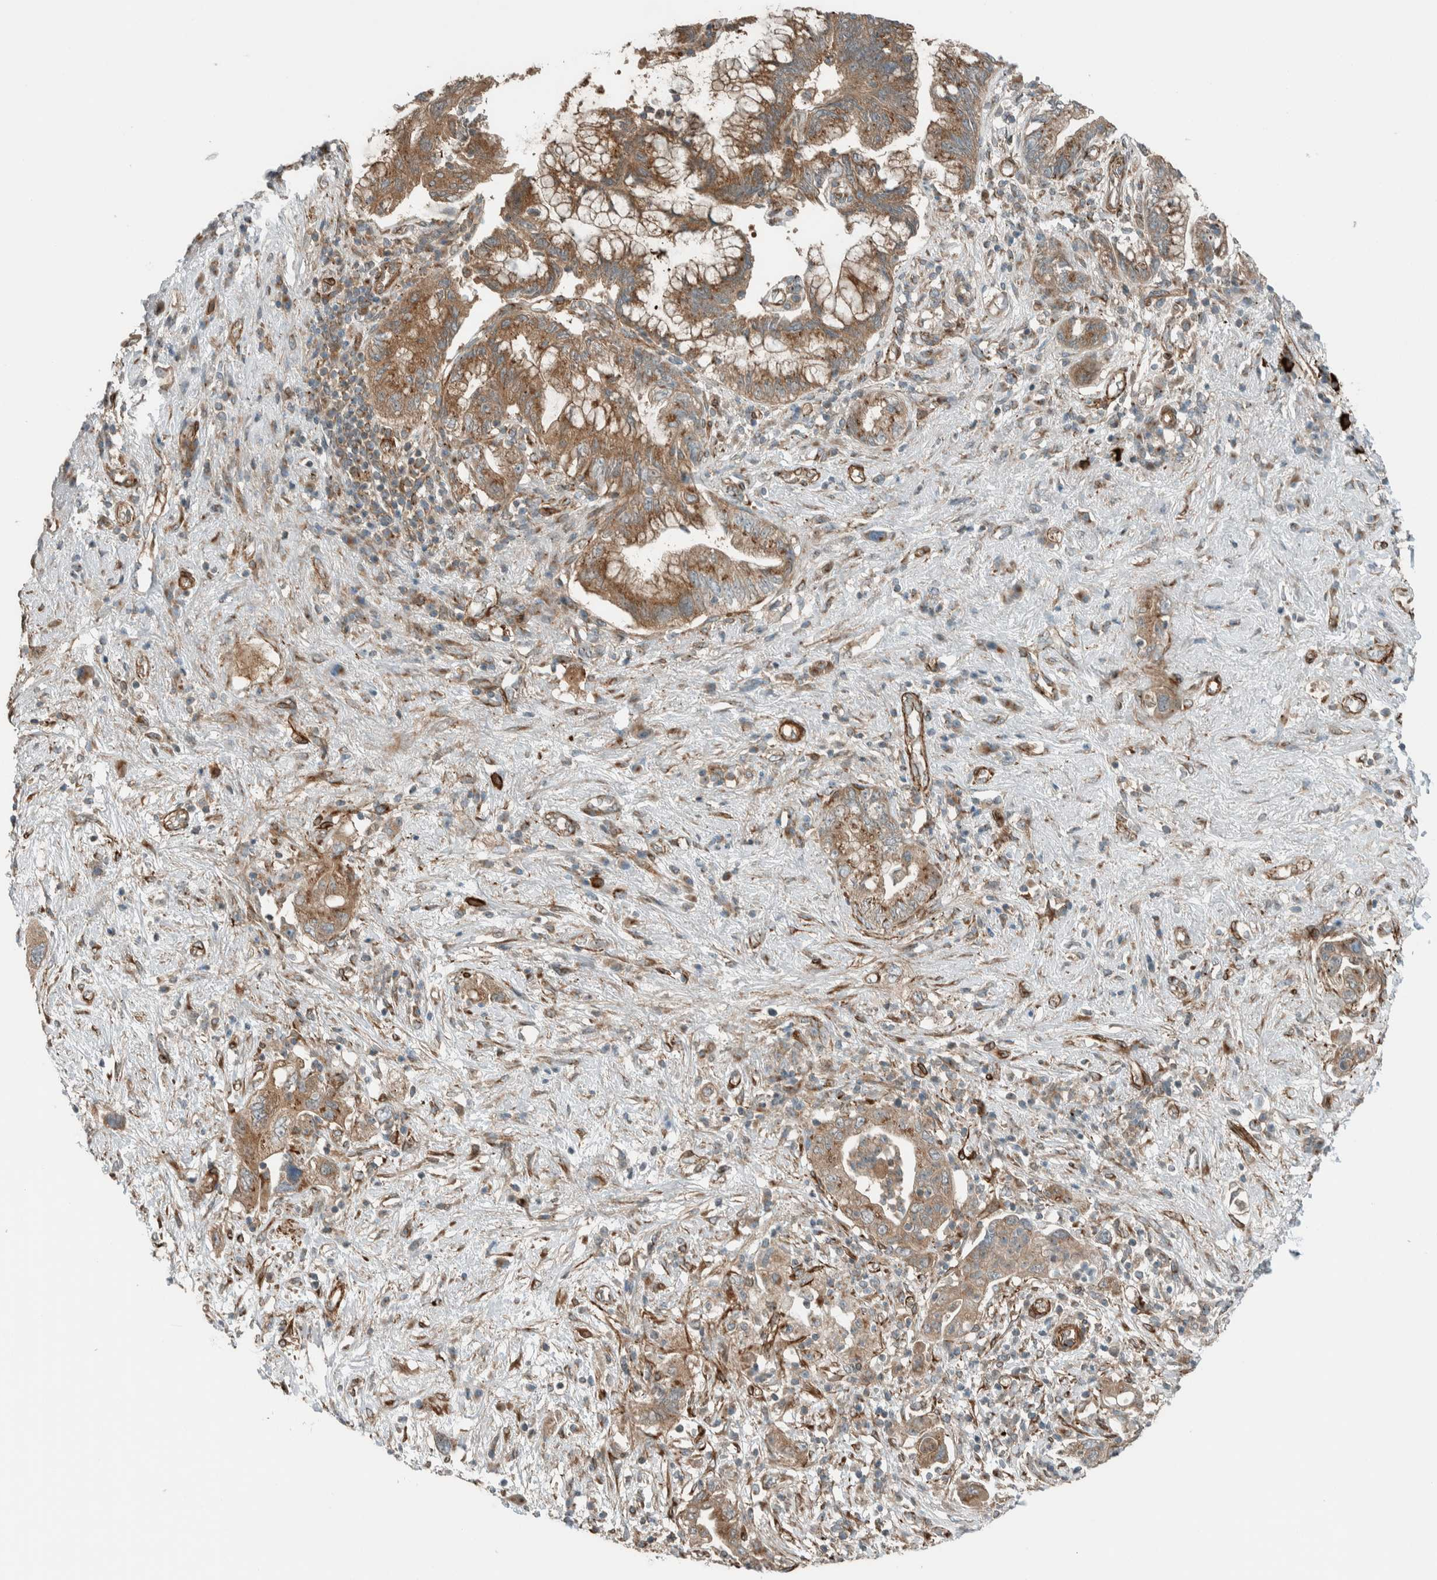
{"staining": {"intensity": "moderate", "quantity": ">75%", "location": "cytoplasmic/membranous"}, "tissue": "pancreatic cancer", "cell_type": "Tumor cells", "image_type": "cancer", "snomed": [{"axis": "morphology", "description": "Adenocarcinoma, NOS"}, {"axis": "topography", "description": "Pancreas"}], "caption": "Tumor cells demonstrate medium levels of moderate cytoplasmic/membranous positivity in about >75% of cells in pancreatic cancer.", "gene": "EXOC7", "patient": {"sex": "female", "age": 73}}